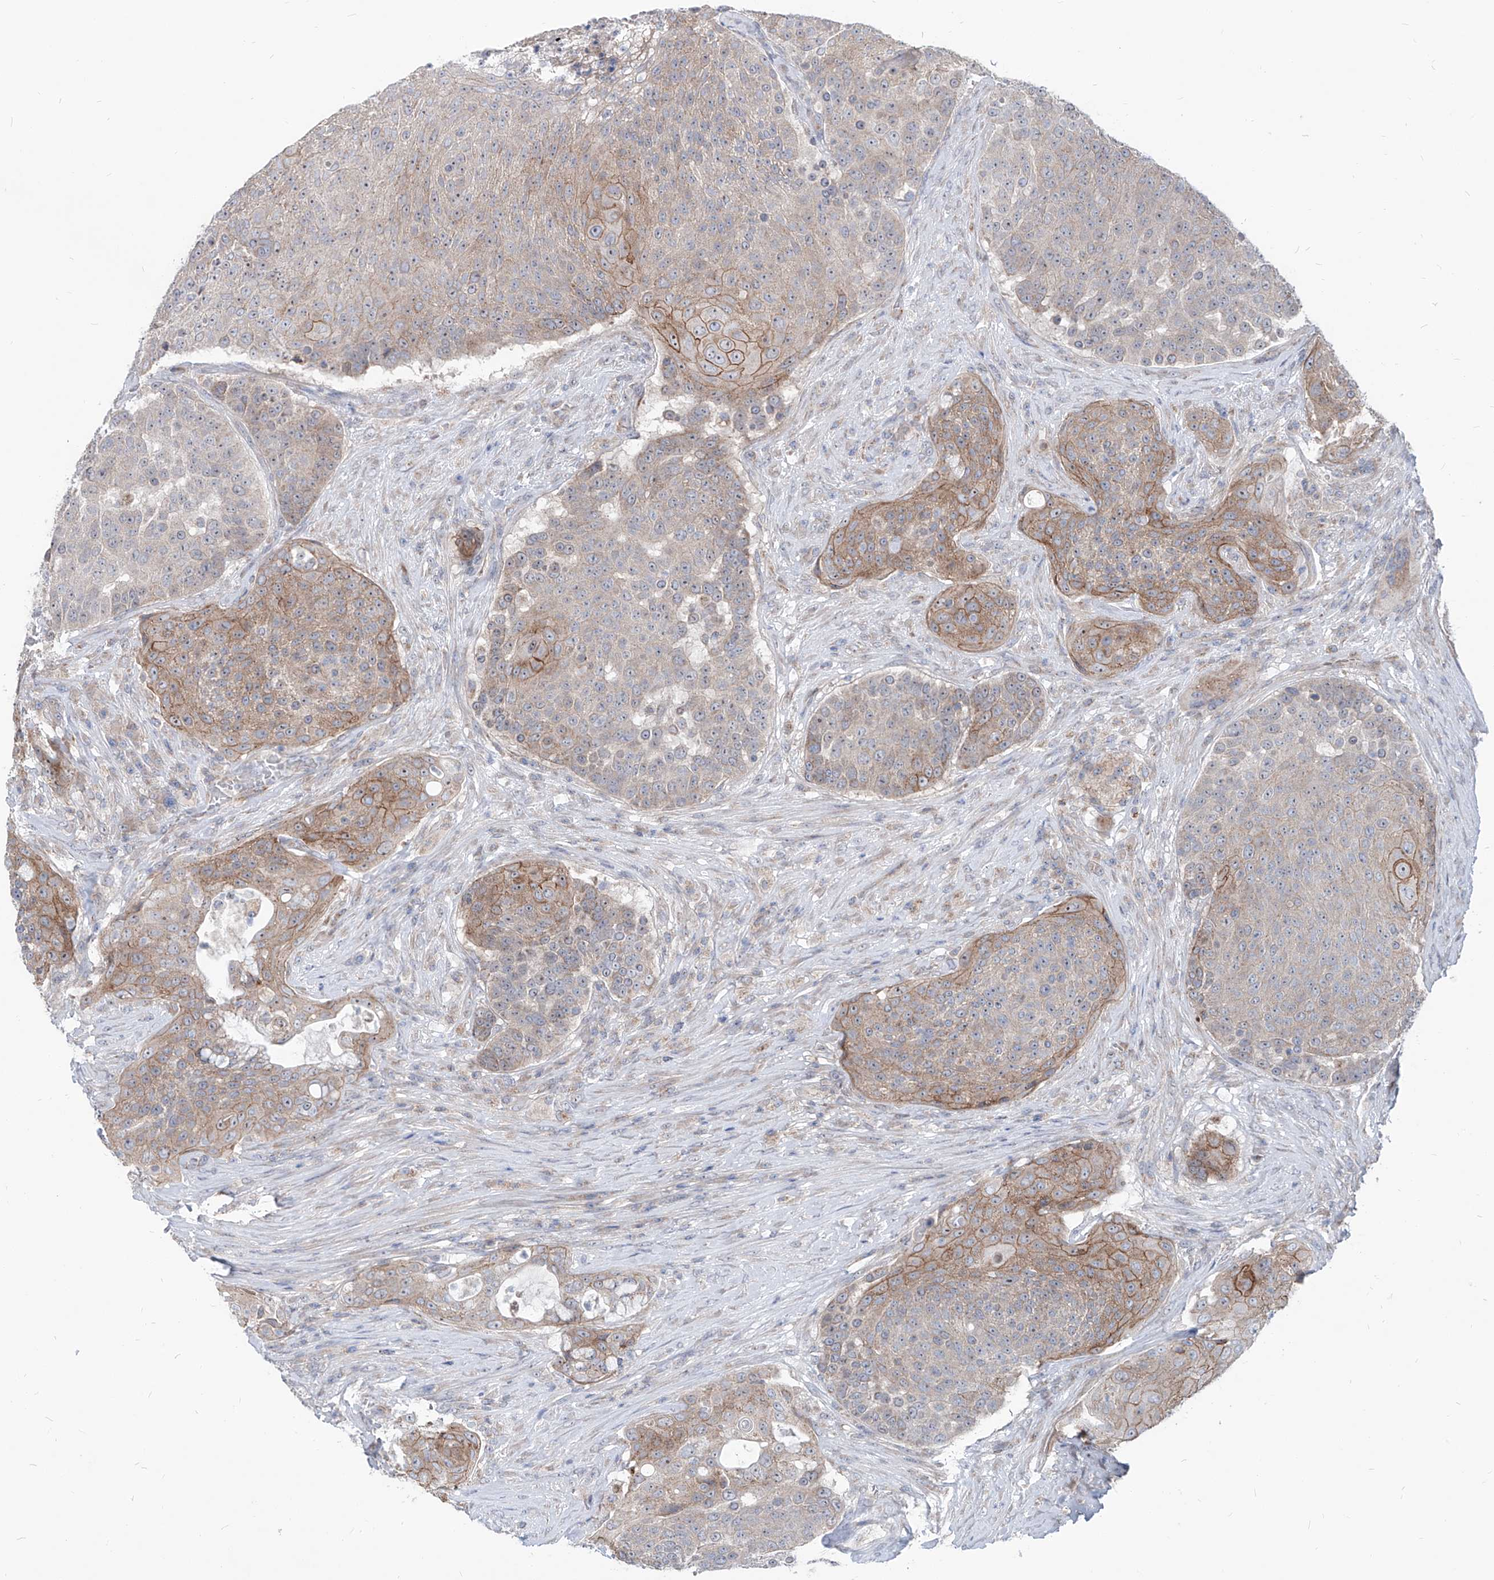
{"staining": {"intensity": "moderate", "quantity": "25%-75%", "location": "cytoplasmic/membranous"}, "tissue": "urothelial cancer", "cell_type": "Tumor cells", "image_type": "cancer", "snomed": [{"axis": "morphology", "description": "Urothelial carcinoma, High grade"}, {"axis": "topography", "description": "Urinary bladder"}], "caption": "High-power microscopy captured an immunohistochemistry (IHC) micrograph of urothelial cancer, revealing moderate cytoplasmic/membranous positivity in about 25%-75% of tumor cells. (Brightfield microscopy of DAB IHC at high magnification).", "gene": "AGPS", "patient": {"sex": "female", "age": 63}}